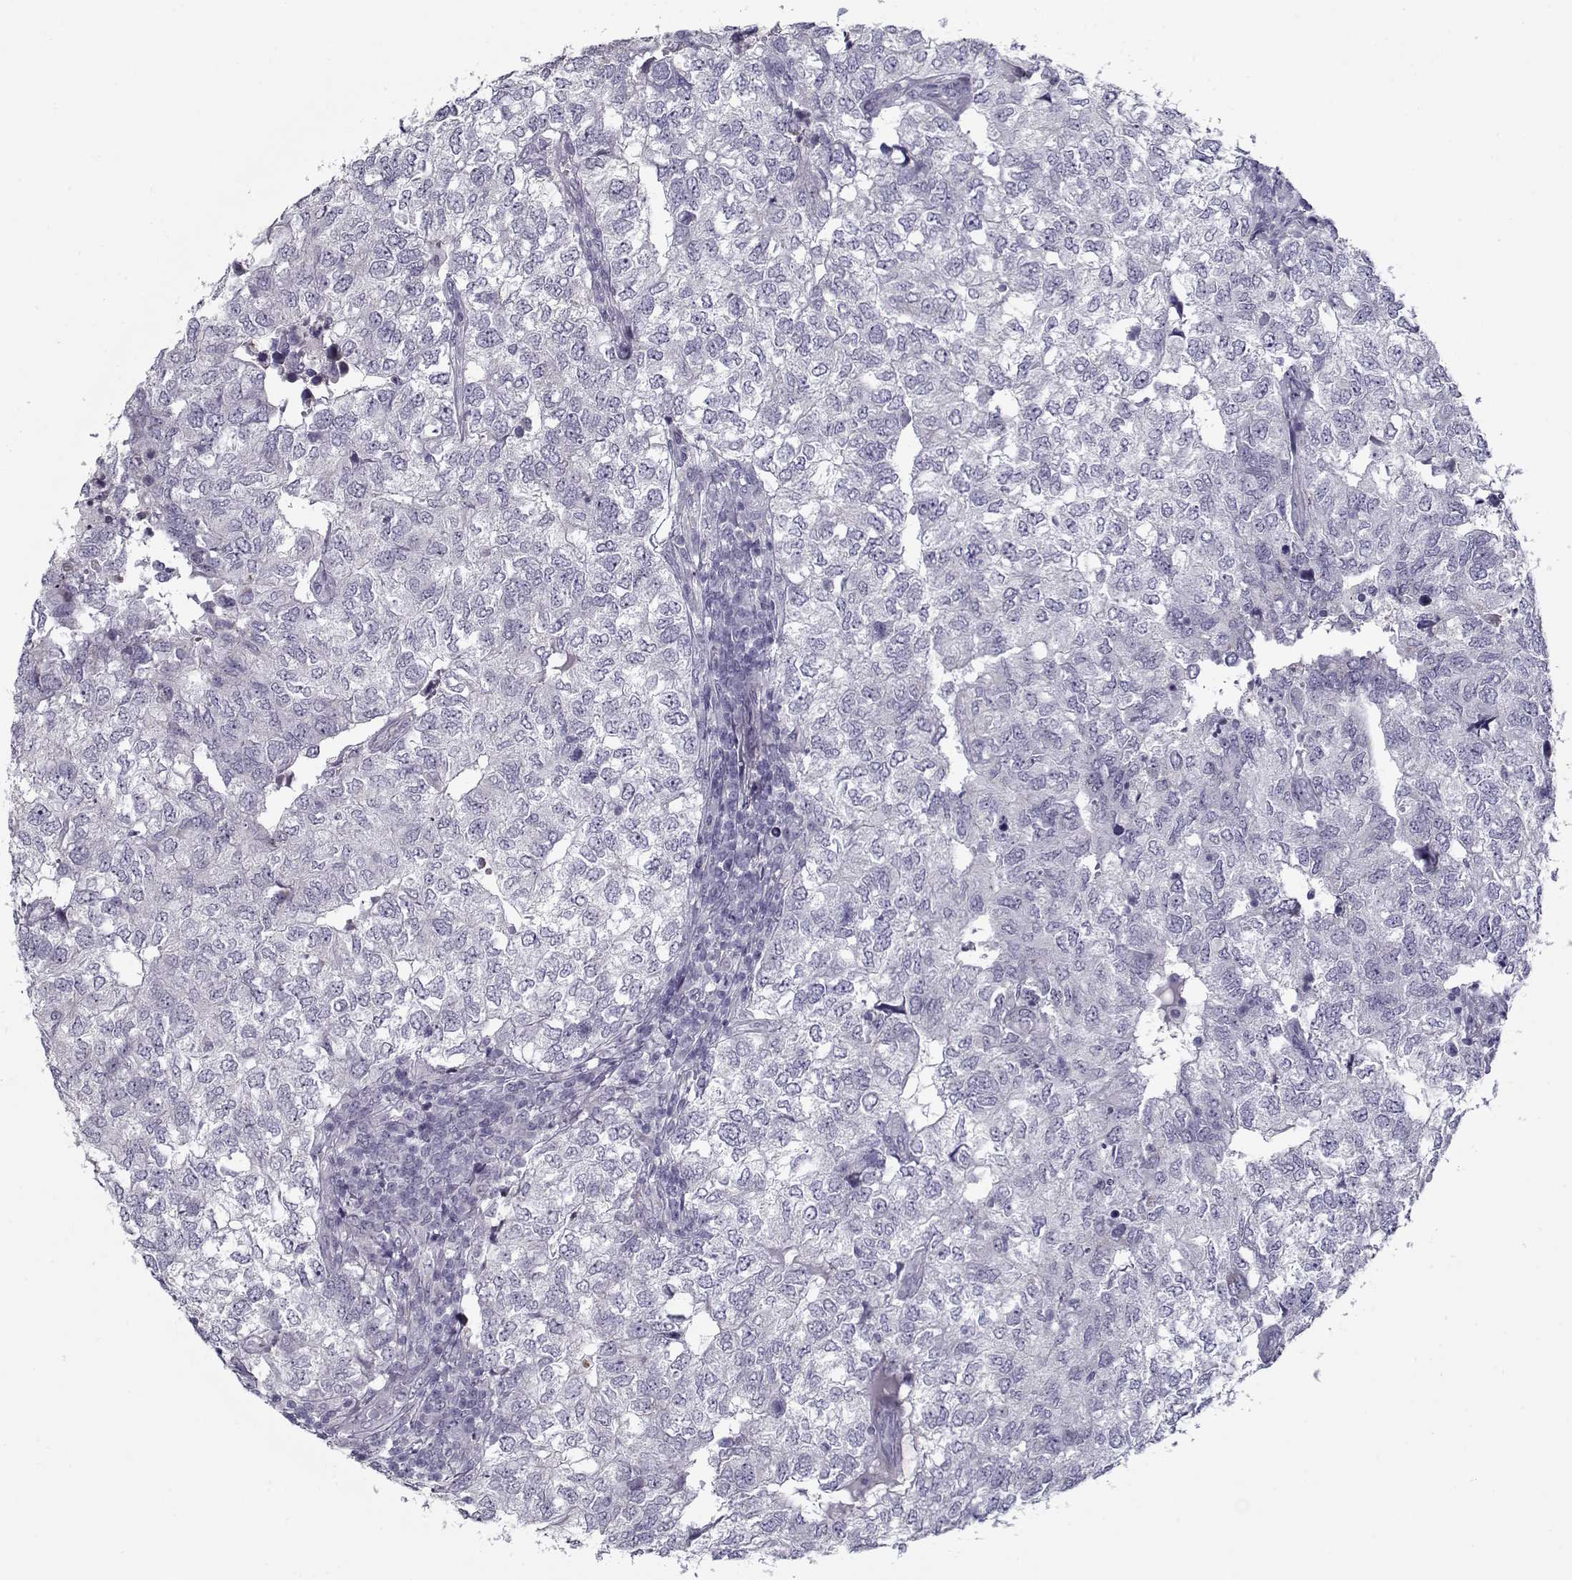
{"staining": {"intensity": "negative", "quantity": "none", "location": "none"}, "tissue": "breast cancer", "cell_type": "Tumor cells", "image_type": "cancer", "snomed": [{"axis": "morphology", "description": "Duct carcinoma"}, {"axis": "topography", "description": "Breast"}], "caption": "There is no significant expression in tumor cells of breast cancer (invasive ductal carcinoma).", "gene": "GAGE2A", "patient": {"sex": "female", "age": 30}}